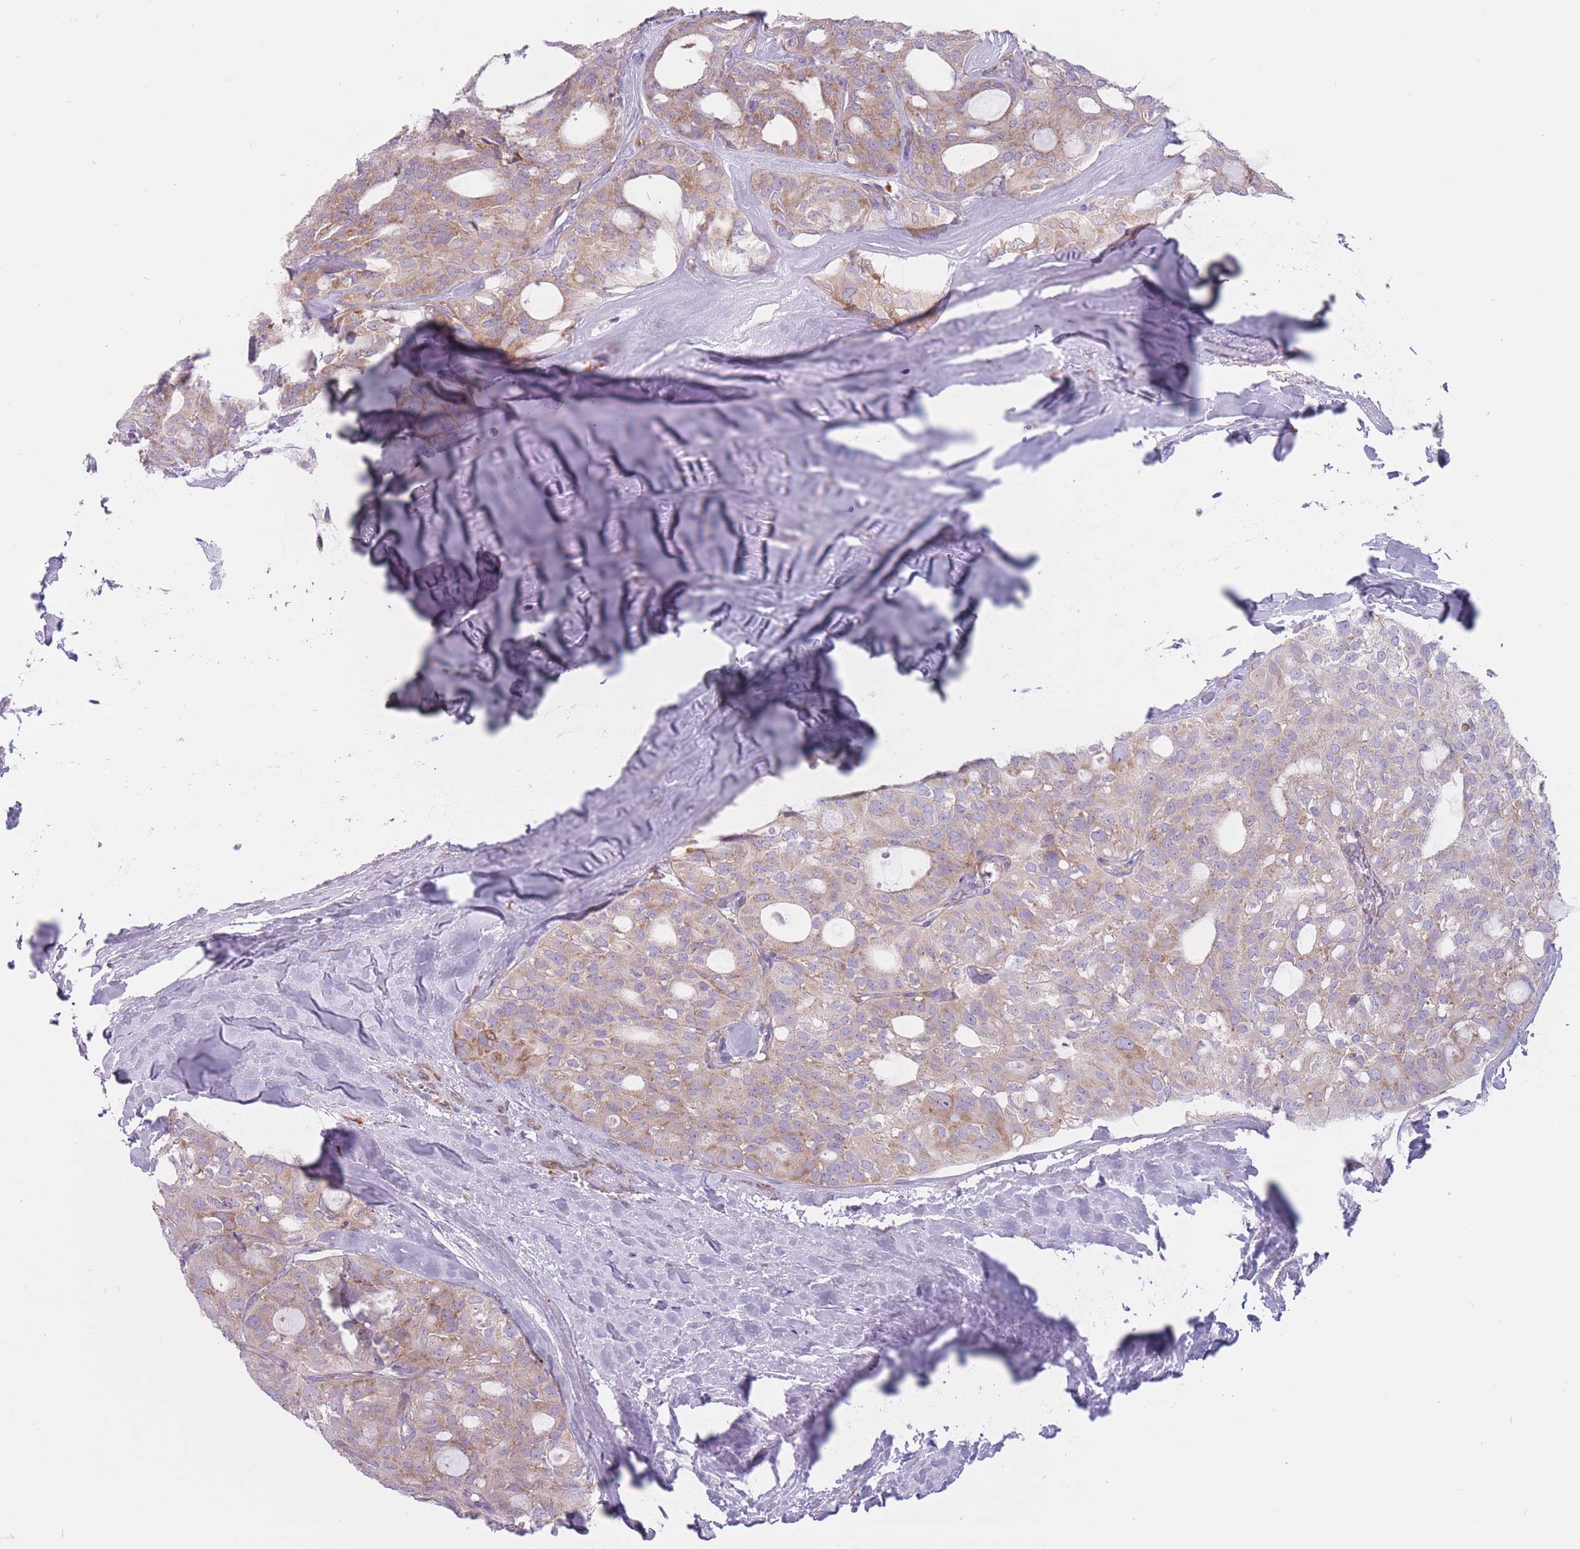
{"staining": {"intensity": "weak", "quantity": ">75%", "location": "cytoplasmic/membranous"}, "tissue": "thyroid cancer", "cell_type": "Tumor cells", "image_type": "cancer", "snomed": [{"axis": "morphology", "description": "Follicular adenoma carcinoma, NOS"}, {"axis": "topography", "description": "Thyroid gland"}], "caption": "Thyroid follicular adenoma carcinoma was stained to show a protein in brown. There is low levels of weak cytoplasmic/membranous positivity in about >75% of tumor cells.", "gene": "RPL18", "patient": {"sex": "male", "age": 75}}